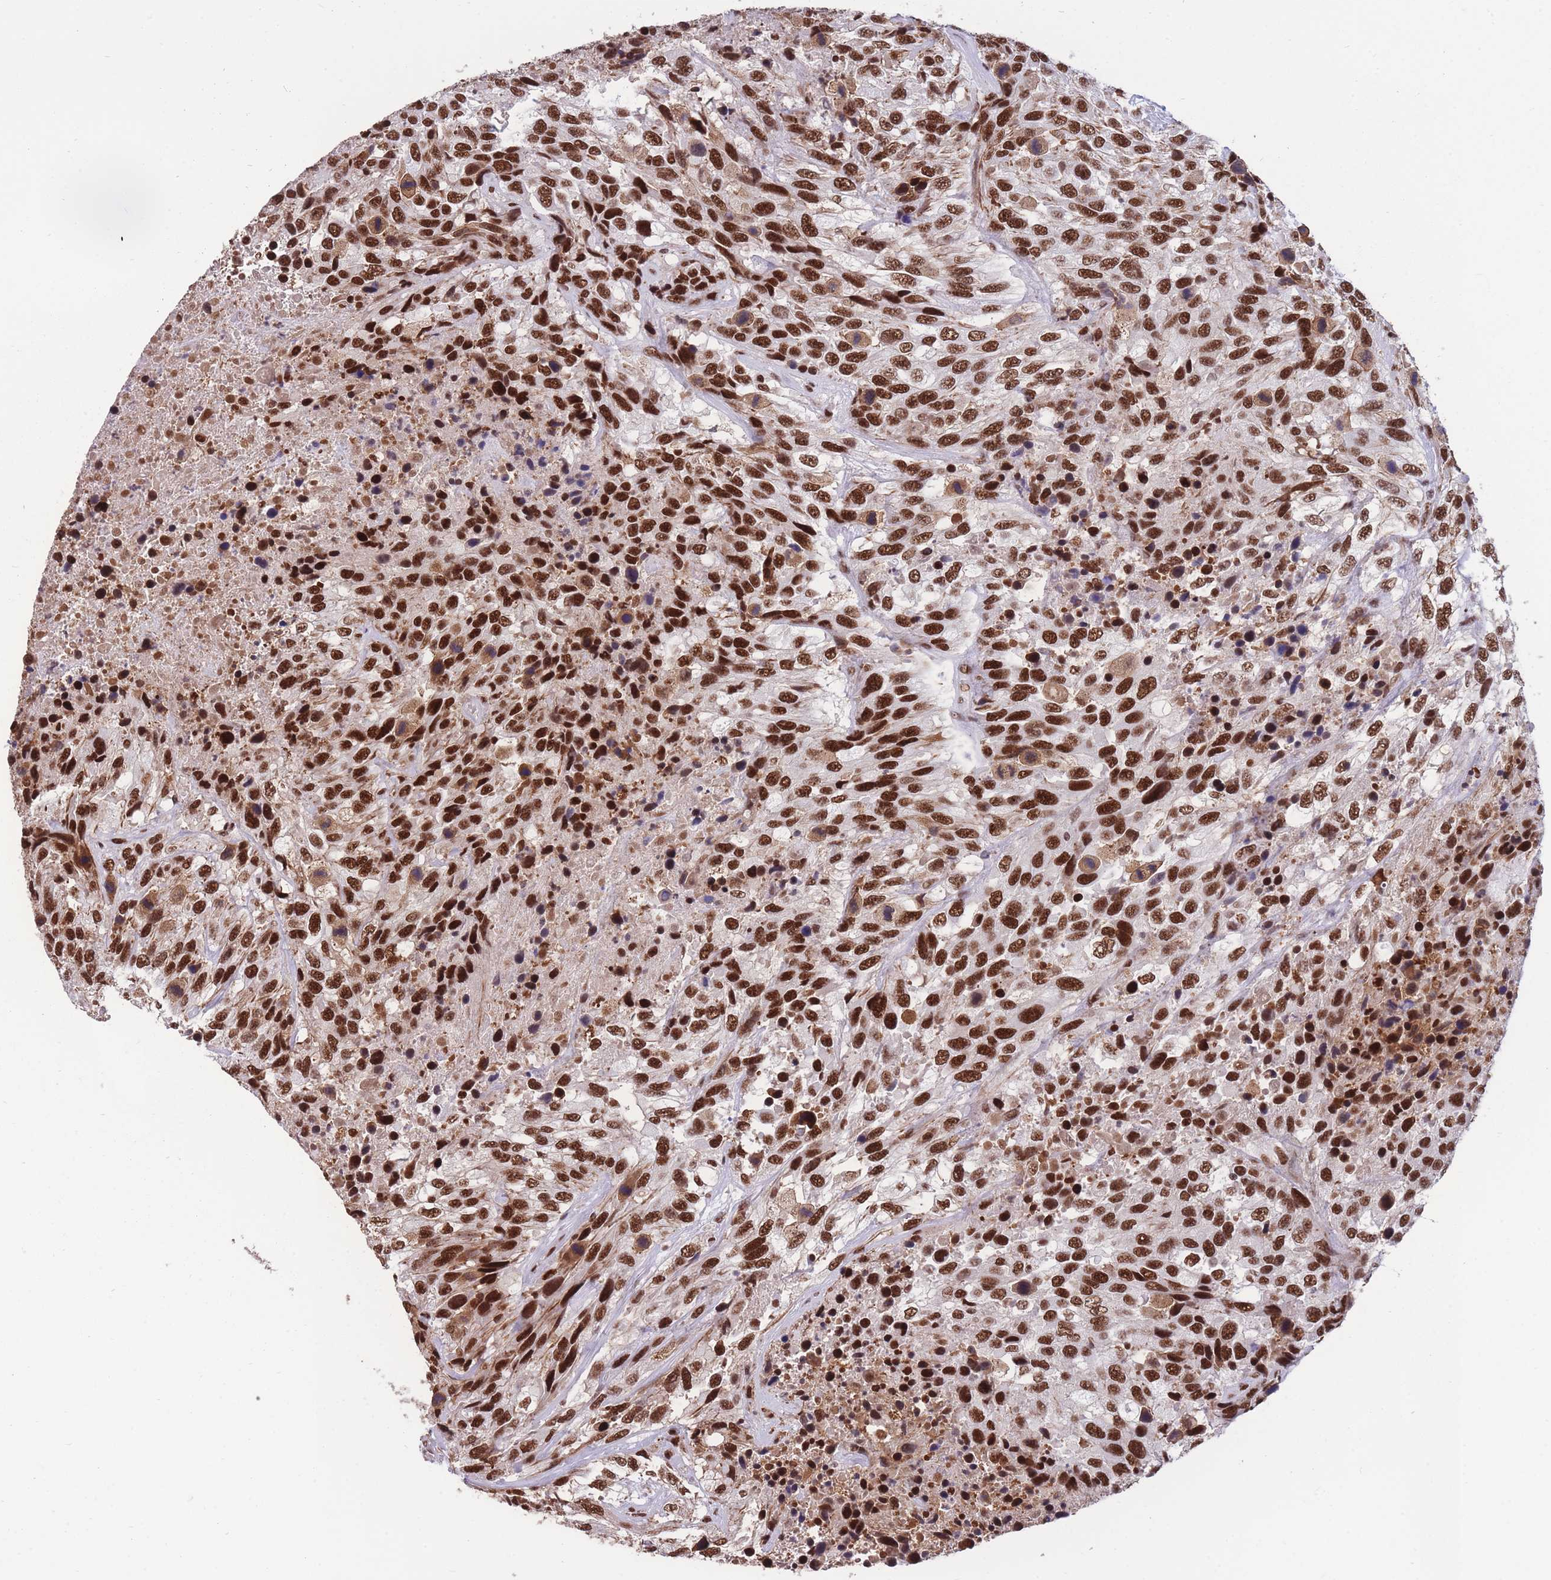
{"staining": {"intensity": "strong", "quantity": ">75%", "location": "nuclear"}, "tissue": "urothelial cancer", "cell_type": "Tumor cells", "image_type": "cancer", "snomed": [{"axis": "morphology", "description": "Urothelial carcinoma, High grade"}, {"axis": "topography", "description": "Urinary bladder"}], "caption": "Brown immunohistochemical staining in human high-grade urothelial carcinoma reveals strong nuclear staining in about >75% of tumor cells.", "gene": "PRPF19", "patient": {"sex": "female", "age": 70}}